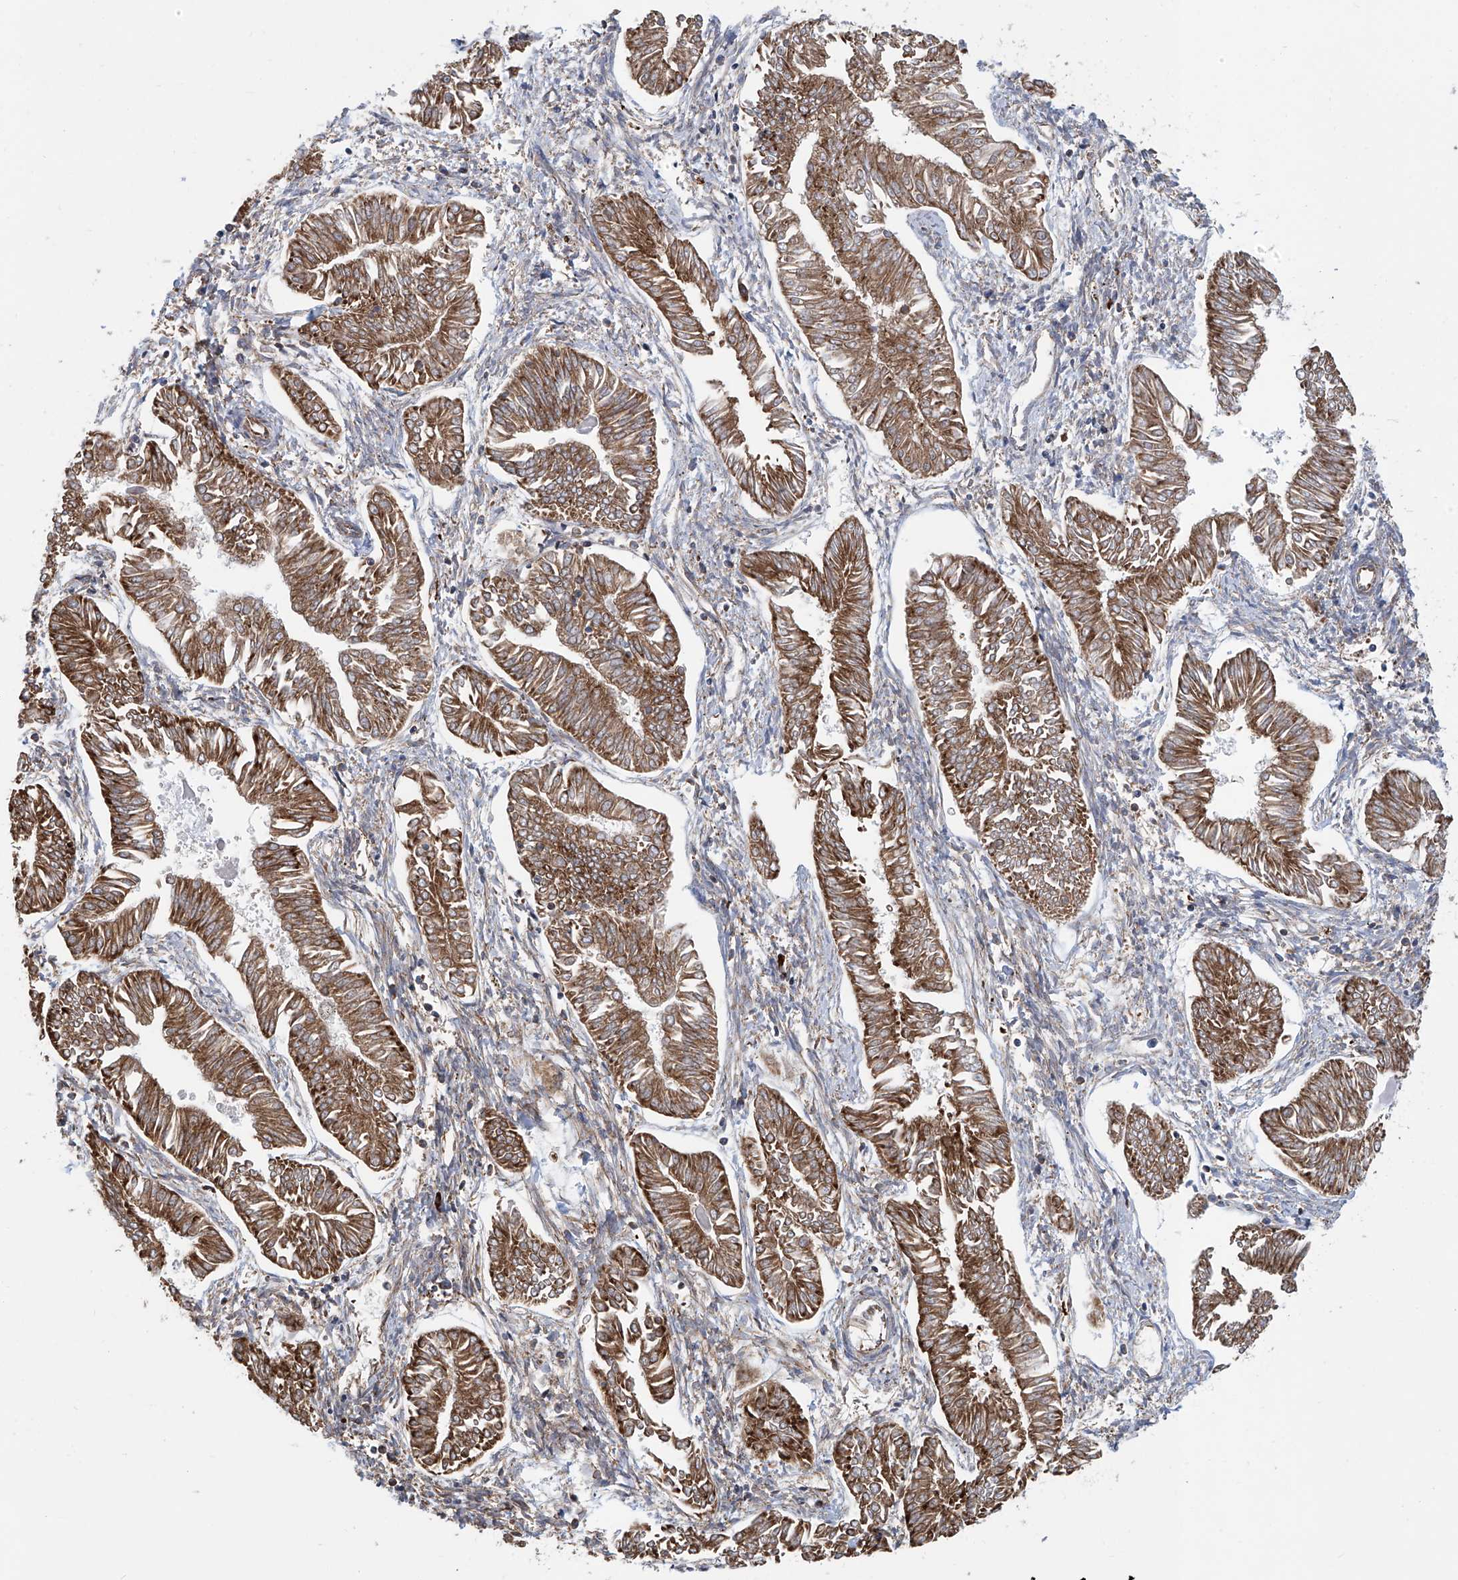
{"staining": {"intensity": "strong", "quantity": ">75%", "location": "cytoplasmic/membranous"}, "tissue": "endometrial cancer", "cell_type": "Tumor cells", "image_type": "cancer", "snomed": [{"axis": "morphology", "description": "Adenocarcinoma, NOS"}, {"axis": "topography", "description": "Endometrium"}], "caption": "Brown immunohistochemical staining in endometrial cancer demonstrates strong cytoplasmic/membranous expression in about >75% of tumor cells.", "gene": "SENP2", "patient": {"sex": "female", "age": 53}}